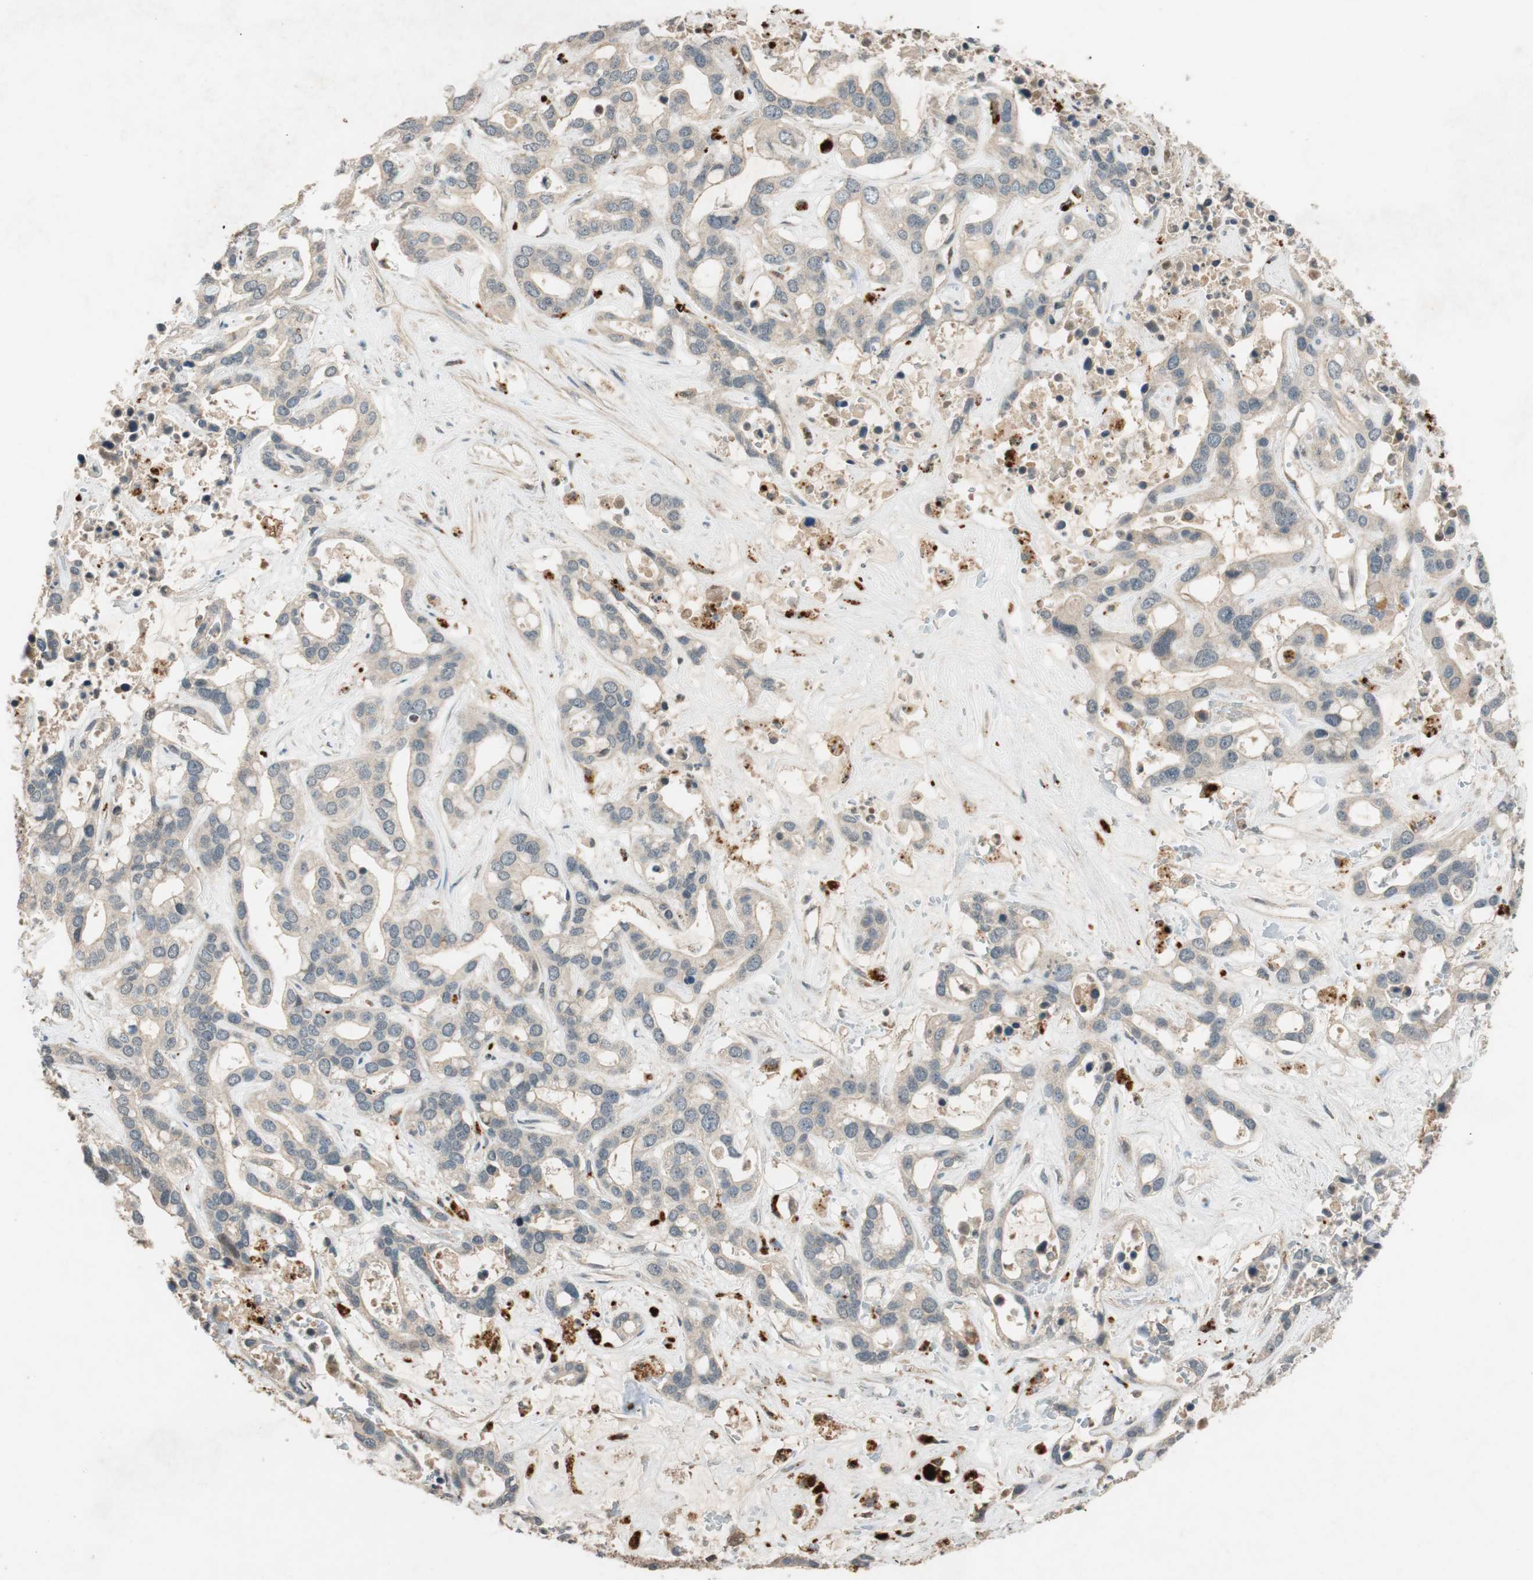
{"staining": {"intensity": "strong", "quantity": "<25%", "location": "cytoplasmic/membranous"}, "tissue": "liver cancer", "cell_type": "Tumor cells", "image_type": "cancer", "snomed": [{"axis": "morphology", "description": "Cholangiocarcinoma"}, {"axis": "topography", "description": "Liver"}], "caption": "Immunohistochemical staining of human liver cancer (cholangiocarcinoma) exhibits medium levels of strong cytoplasmic/membranous expression in about <25% of tumor cells.", "gene": "GLB1", "patient": {"sex": "female", "age": 65}}